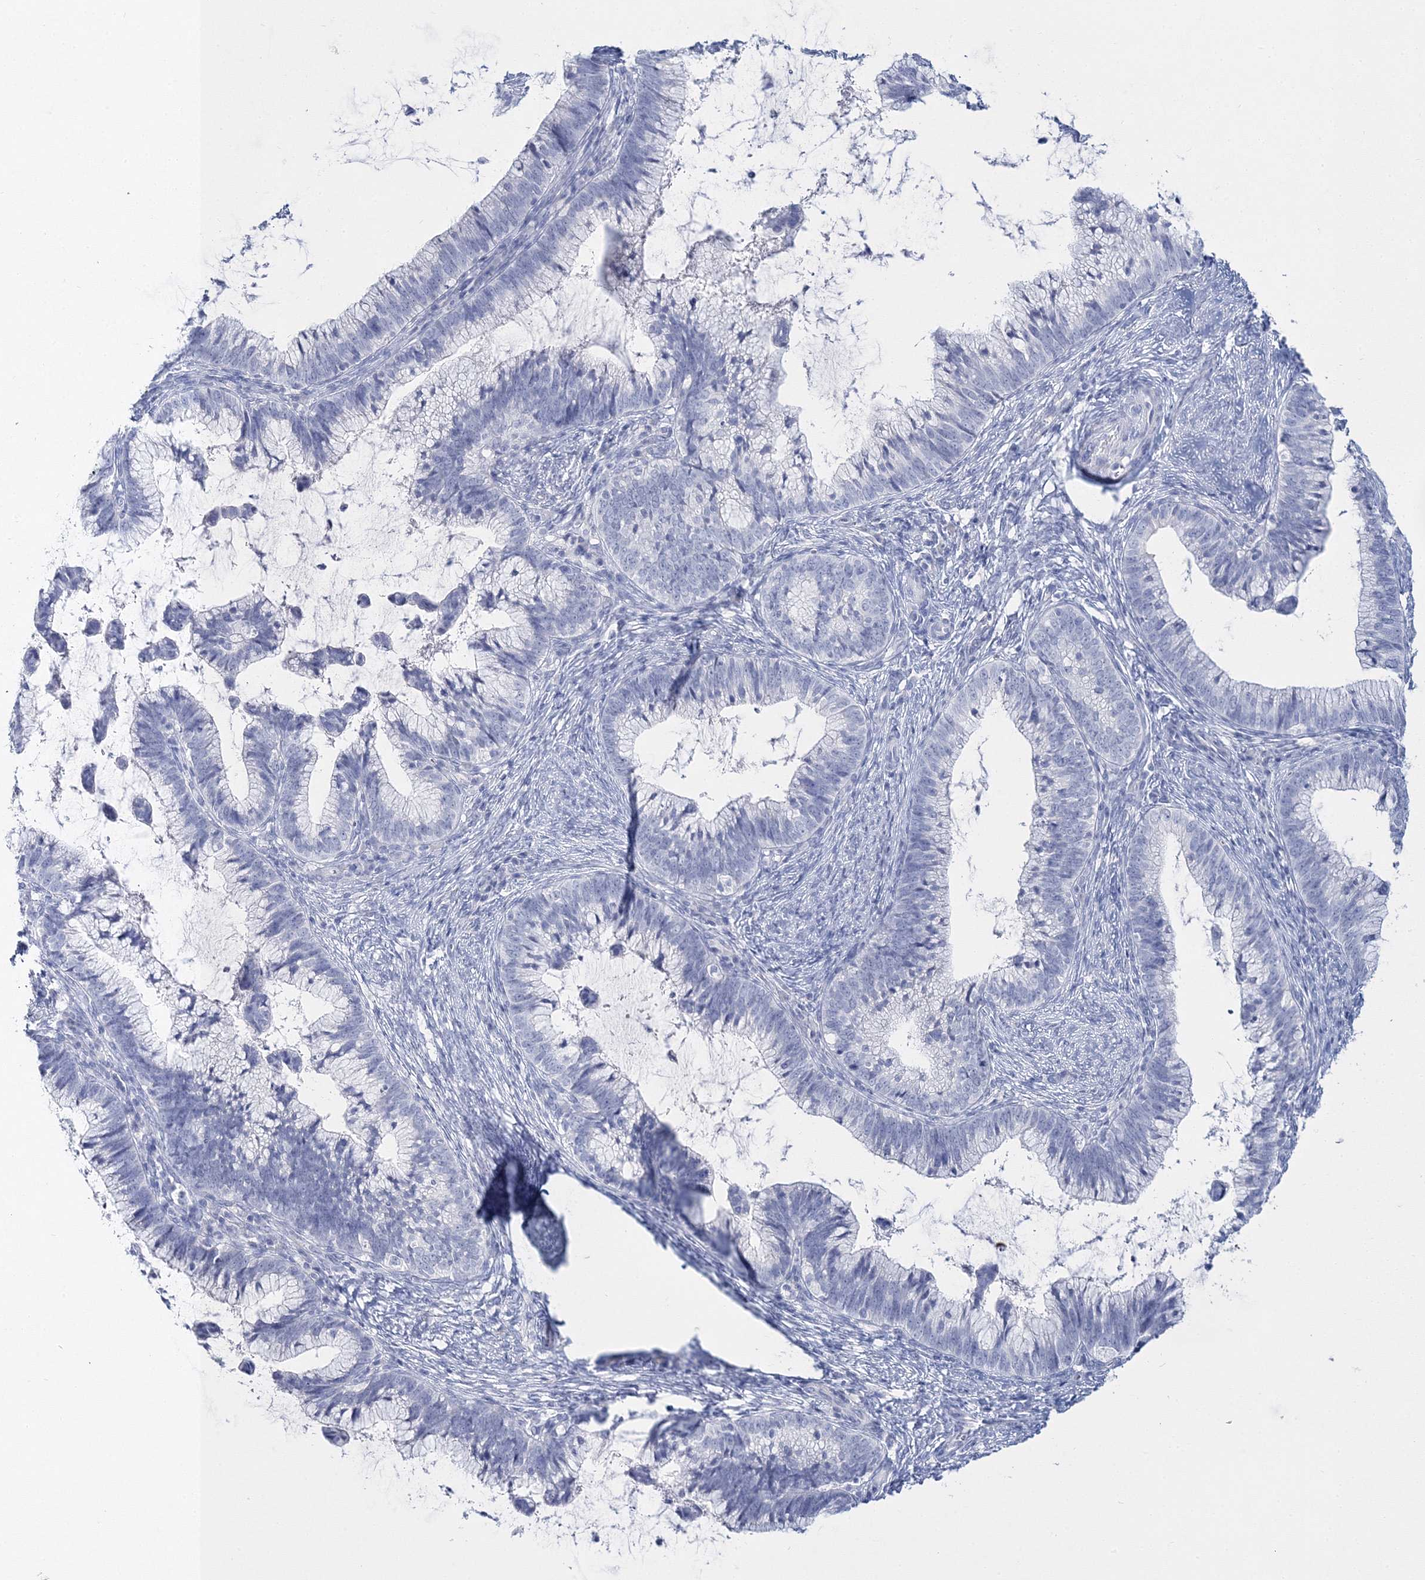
{"staining": {"intensity": "negative", "quantity": "none", "location": "none"}, "tissue": "cervical cancer", "cell_type": "Tumor cells", "image_type": "cancer", "snomed": [{"axis": "morphology", "description": "Adenocarcinoma, NOS"}, {"axis": "topography", "description": "Cervix"}], "caption": "This is a photomicrograph of immunohistochemistry (IHC) staining of adenocarcinoma (cervical), which shows no positivity in tumor cells.", "gene": "MYOZ2", "patient": {"sex": "female", "age": 36}}